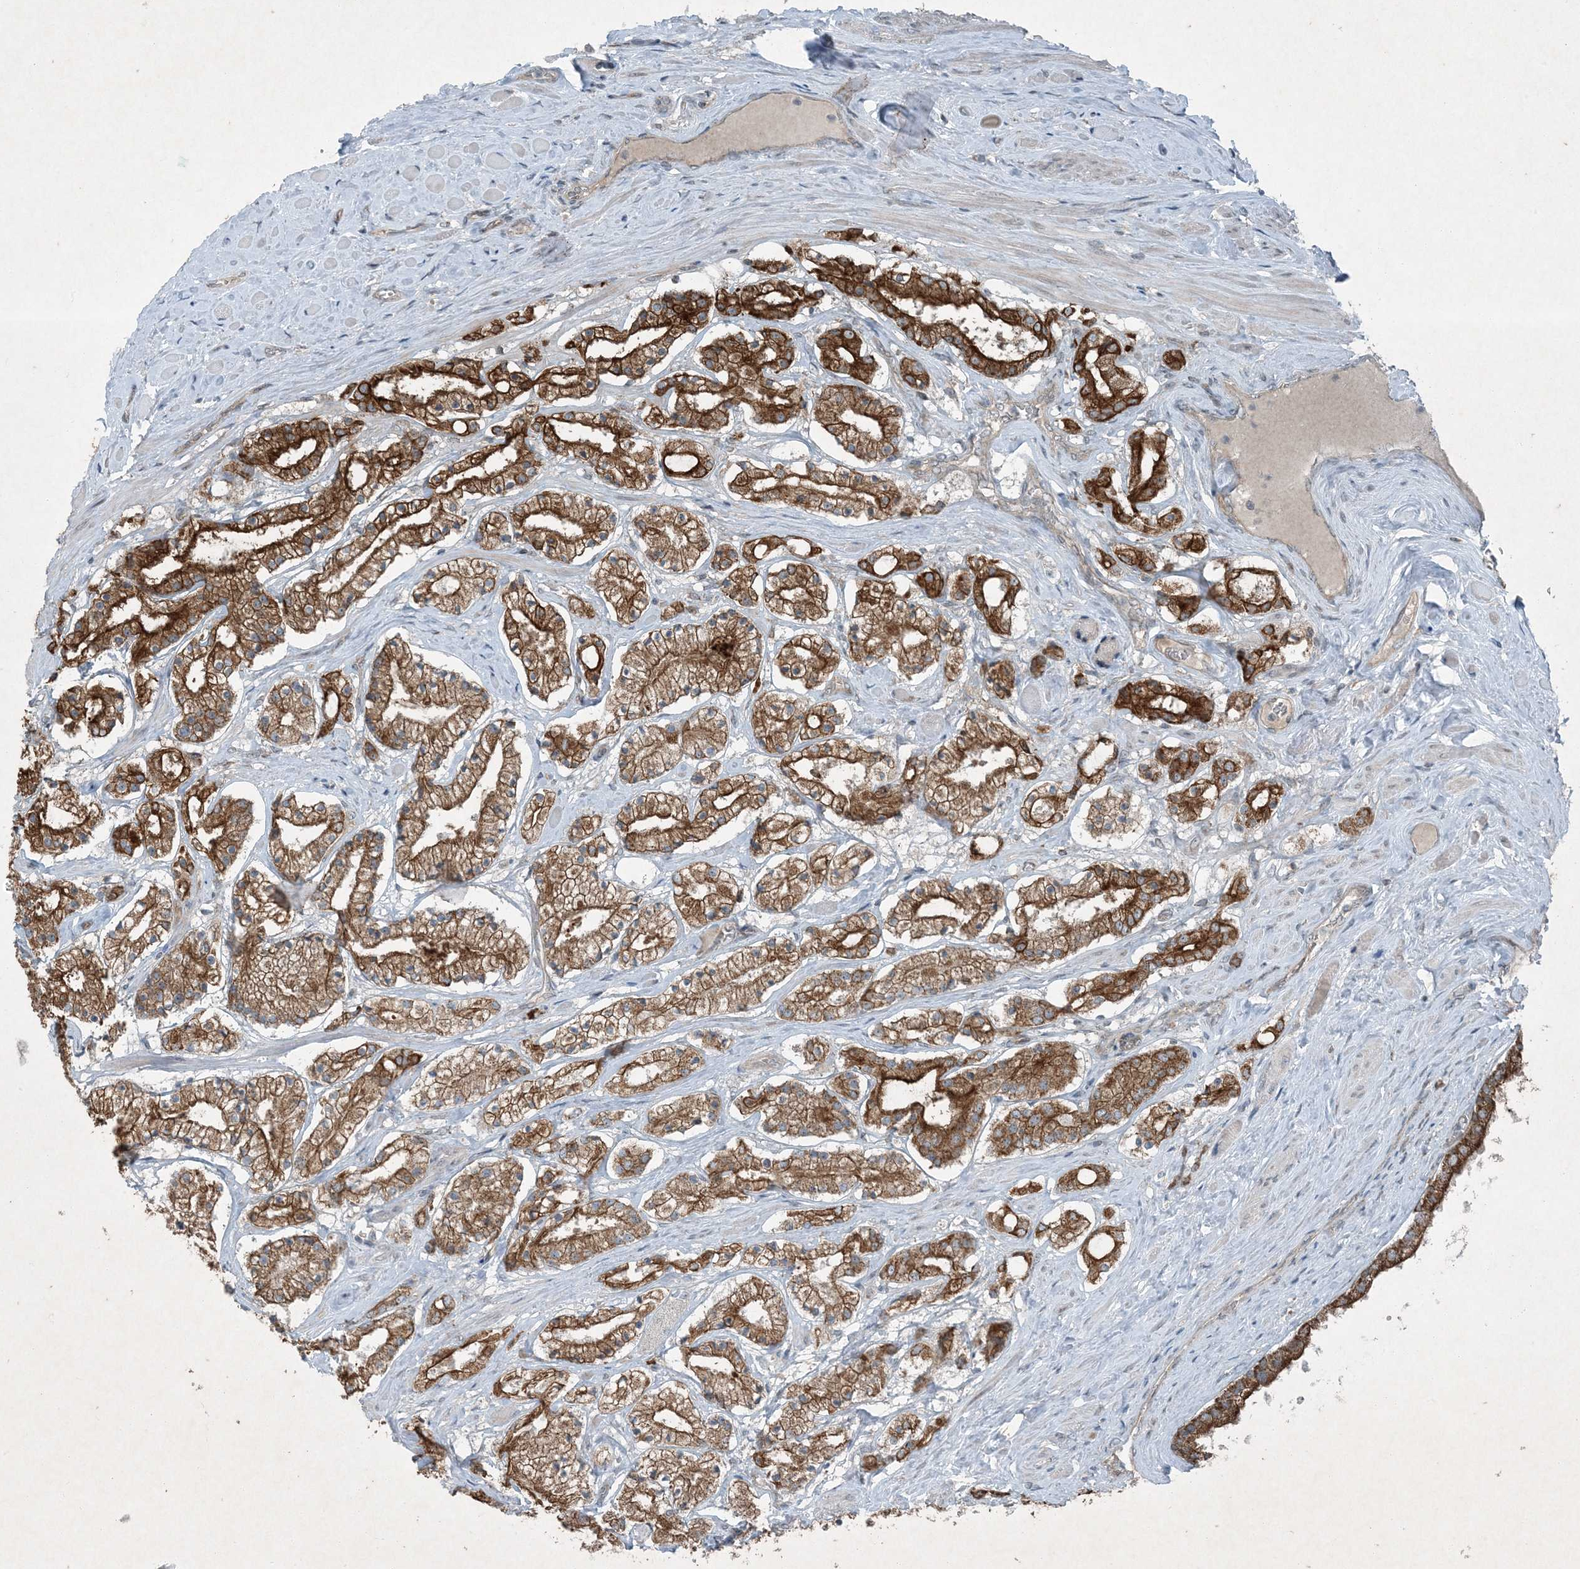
{"staining": {"intensity": "strong", "quantity": ">75%", "location": "cytoplasmic/membranous"}, "tissue": "prostate cancer", "cell_type": "Tumor cells", "image_type": "cancer", "snomed": [{"axis": "morphology", "description": "Adenocarcinoma, High grade"}, {"axis": "topography", "description": "Prostate"}], "caption": "Protein expression analysis of human prostate cancer reveals strong cytoplasmic/membranous staining in about >75% of tumor cells. Using DAB (3,3'-diaminobenzidine) (brown) and hematoxylin (blue) stains, captured at high magnification using brightfield microscopy.", "gene": "PC", "patient": {"sex": "male", "age": 64}}